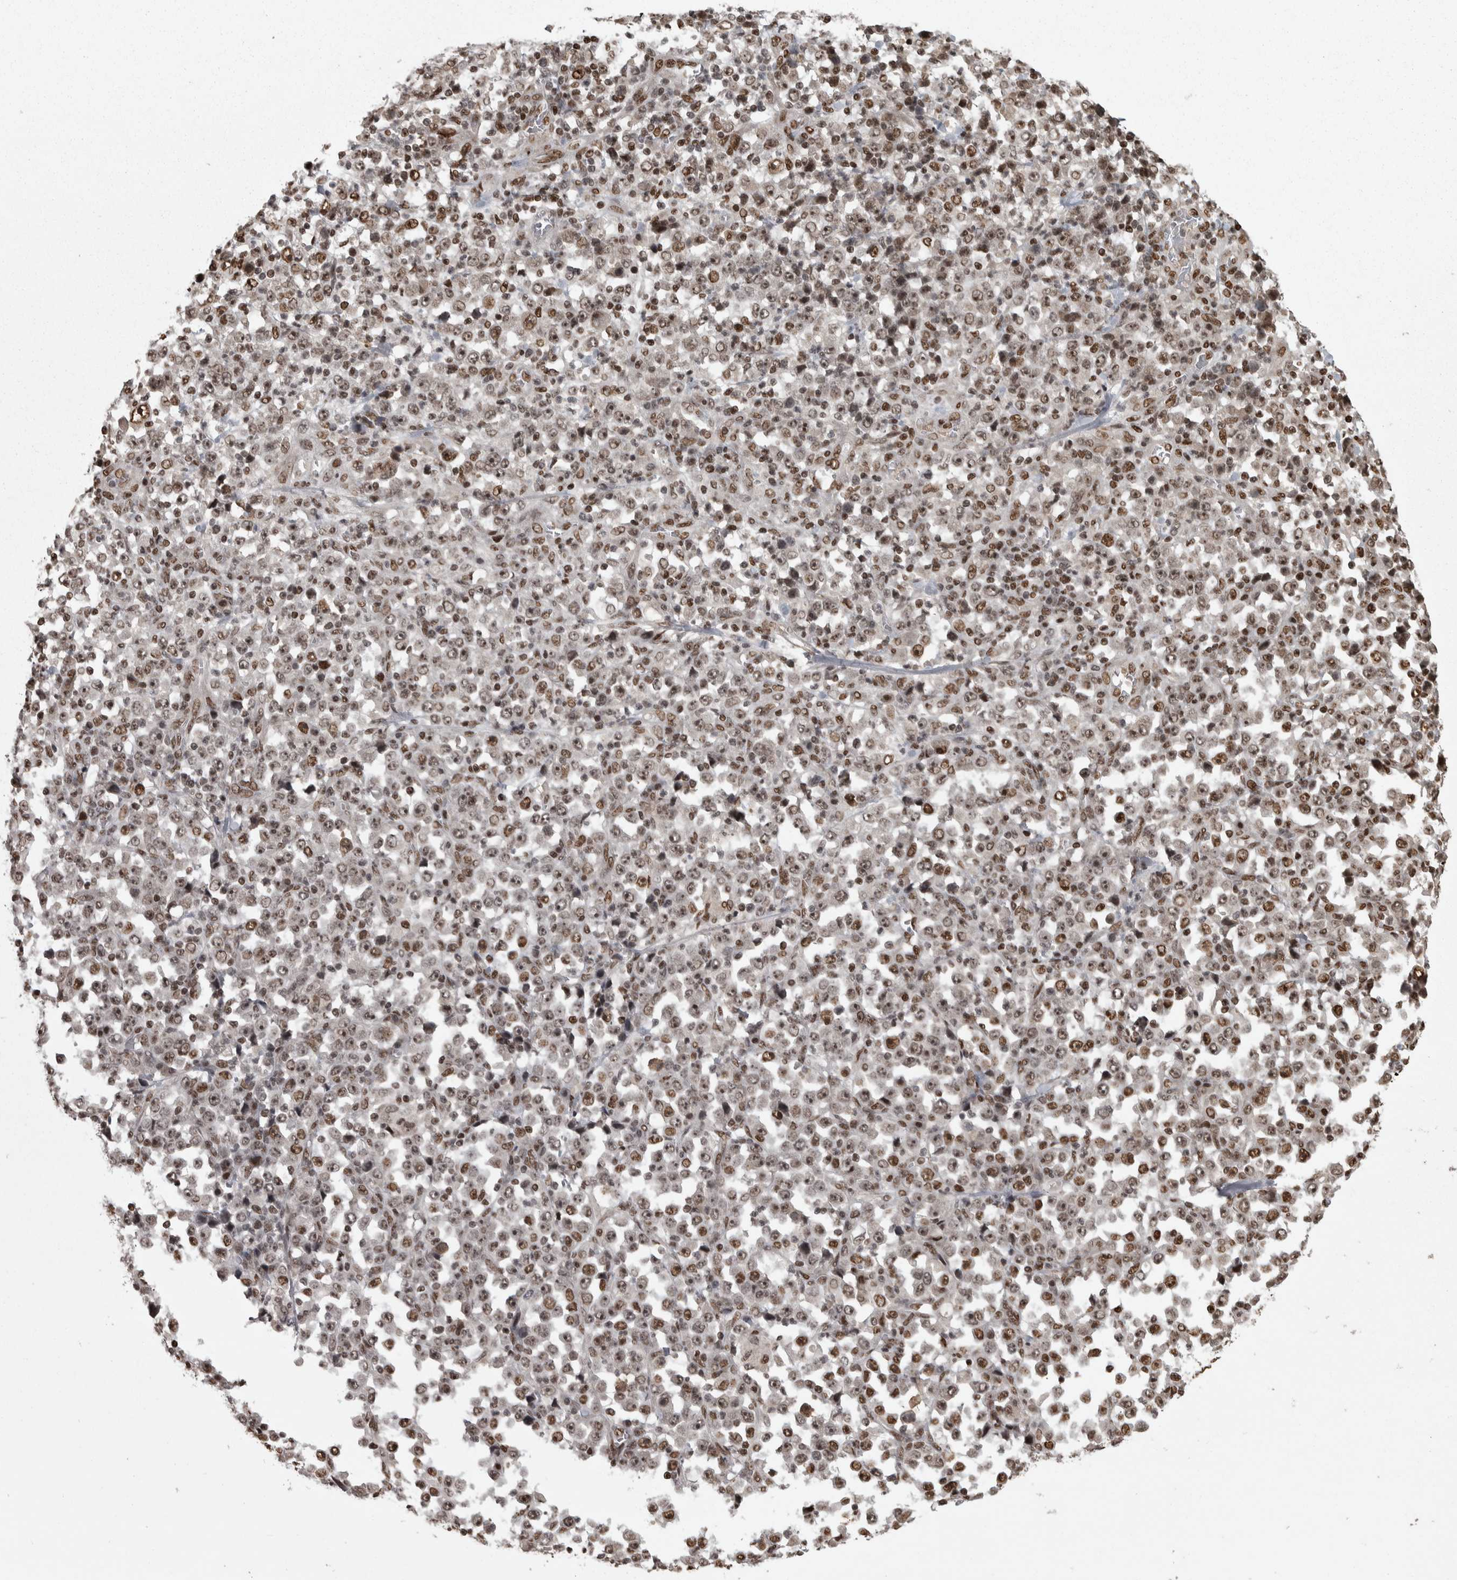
{"staining": {"intensity": "moderate", "quantity": "25%-75%", "location": "nuclear"}, "tissue": "stomach cancer", "cell_type": "Tumor cells", "image_type": "cancer", "snomed": [{"axis": "morphology", "description": "Normal tissue, NOS"}, {"axis": "morphology", "description": "Adenocarcinoma, NOS"}, {"axis": "topography", "description": "Stomach, upper"}, {"axis": "topography", "description": "Stomach"}], "caption": "Tumor cells show moderate nuclear positivity in about 25%-75% of cells in stomach adenocarcinoma.", "gene": "ZFHX4", "patient": {"sex": "male", "age": 59}}